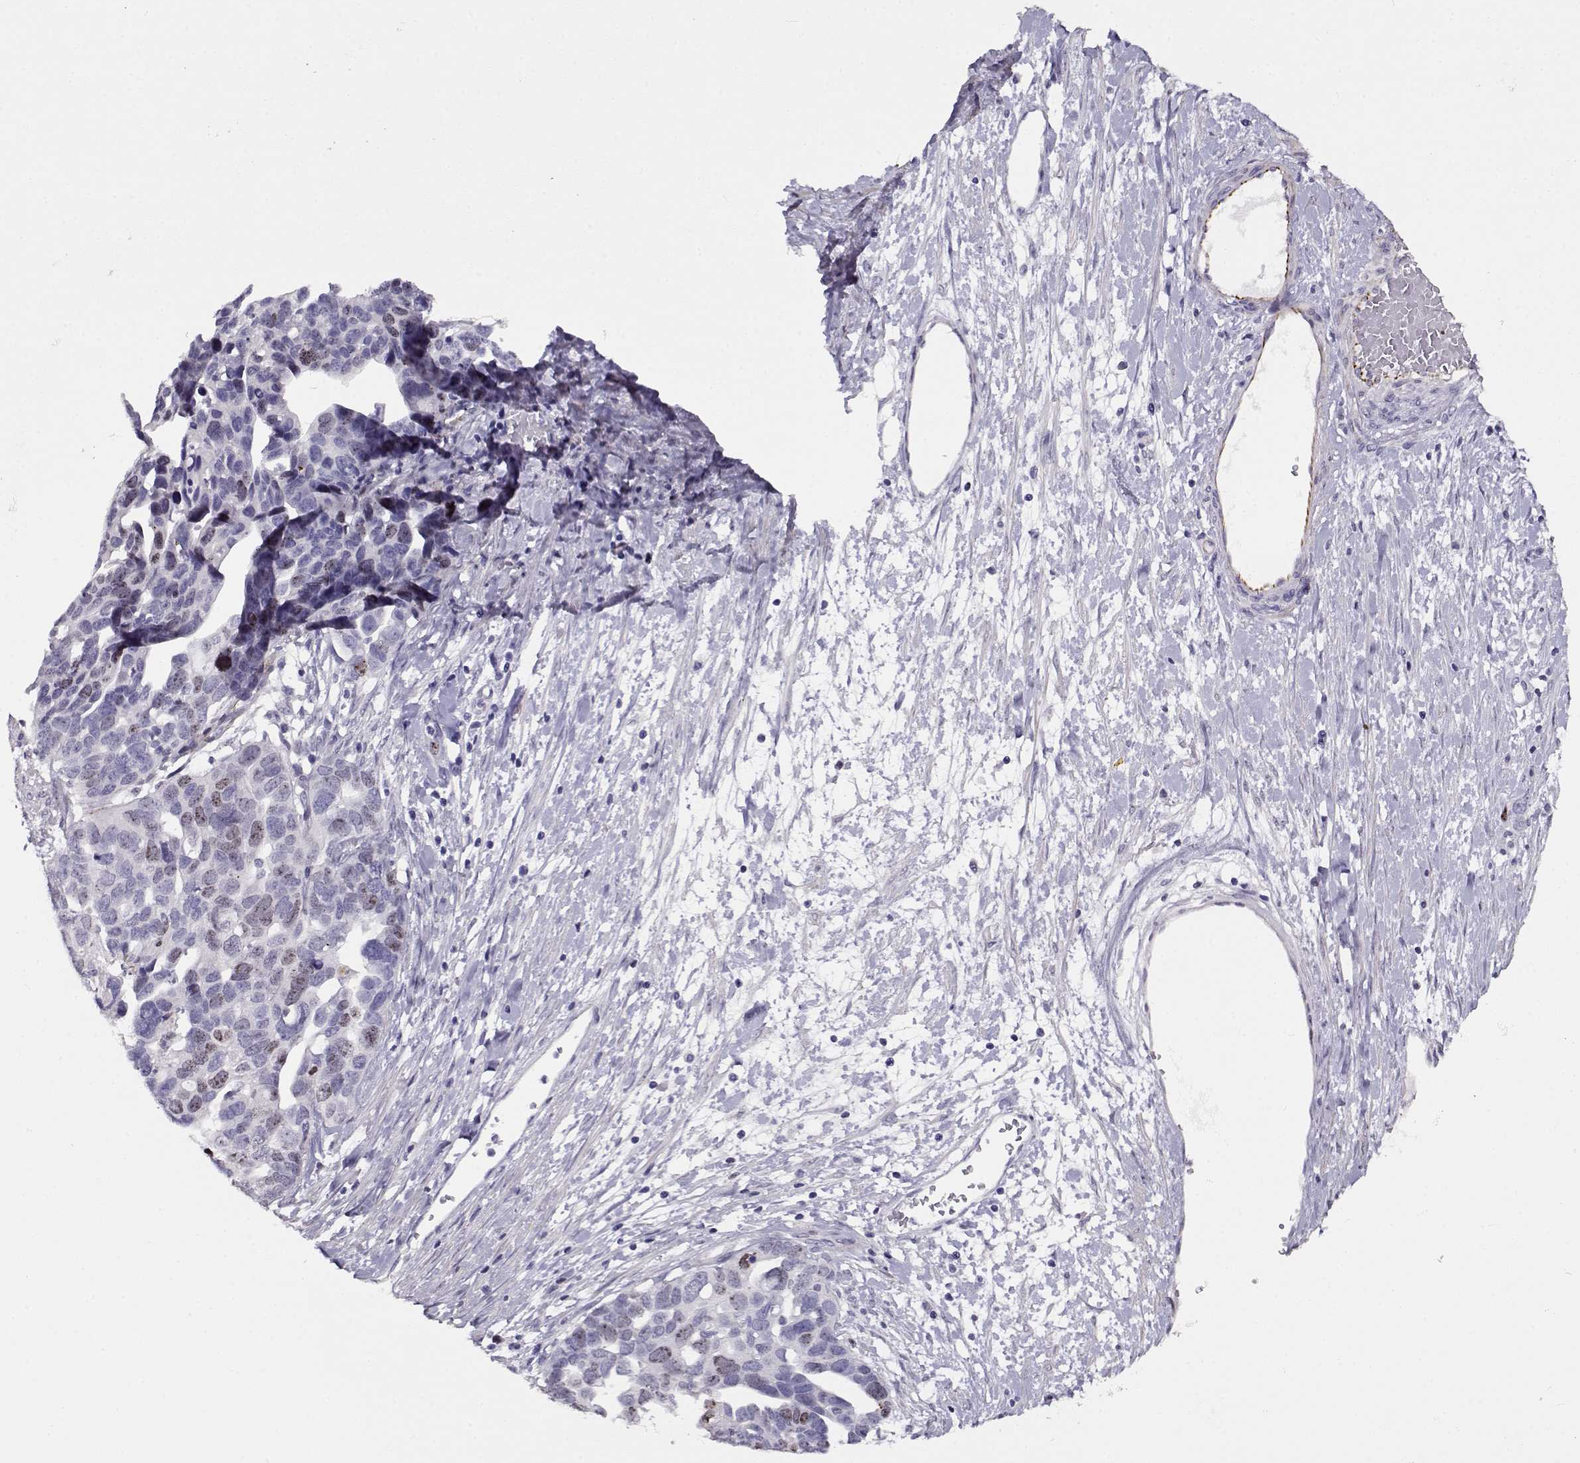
{"staining": {"intensity": "moderate", "quantity": "<25%", "location": "nuclear"}, "tissue": "ovarian cancer", "cell_type": "Tumor cells", "image_type": "cancer", "snomed": [{"axis": "morphology", "description": "Cystadenocarcinoma, serous, NOS"}, {"axis": "topography", "description": "Ovary"}], "caption": "Tumor cells show low levels of moderate nuclear staining in about <25% of cells in human ovarian serous cystadenocarcinoma. Using DAB (3,3'-diaminobenzidine) (brown) and hematoxylin (blue) stains, captured at high magnification using brightfield microscopy.", "gene": "NPW", "patient": {"sex": "female", "age": 54}}